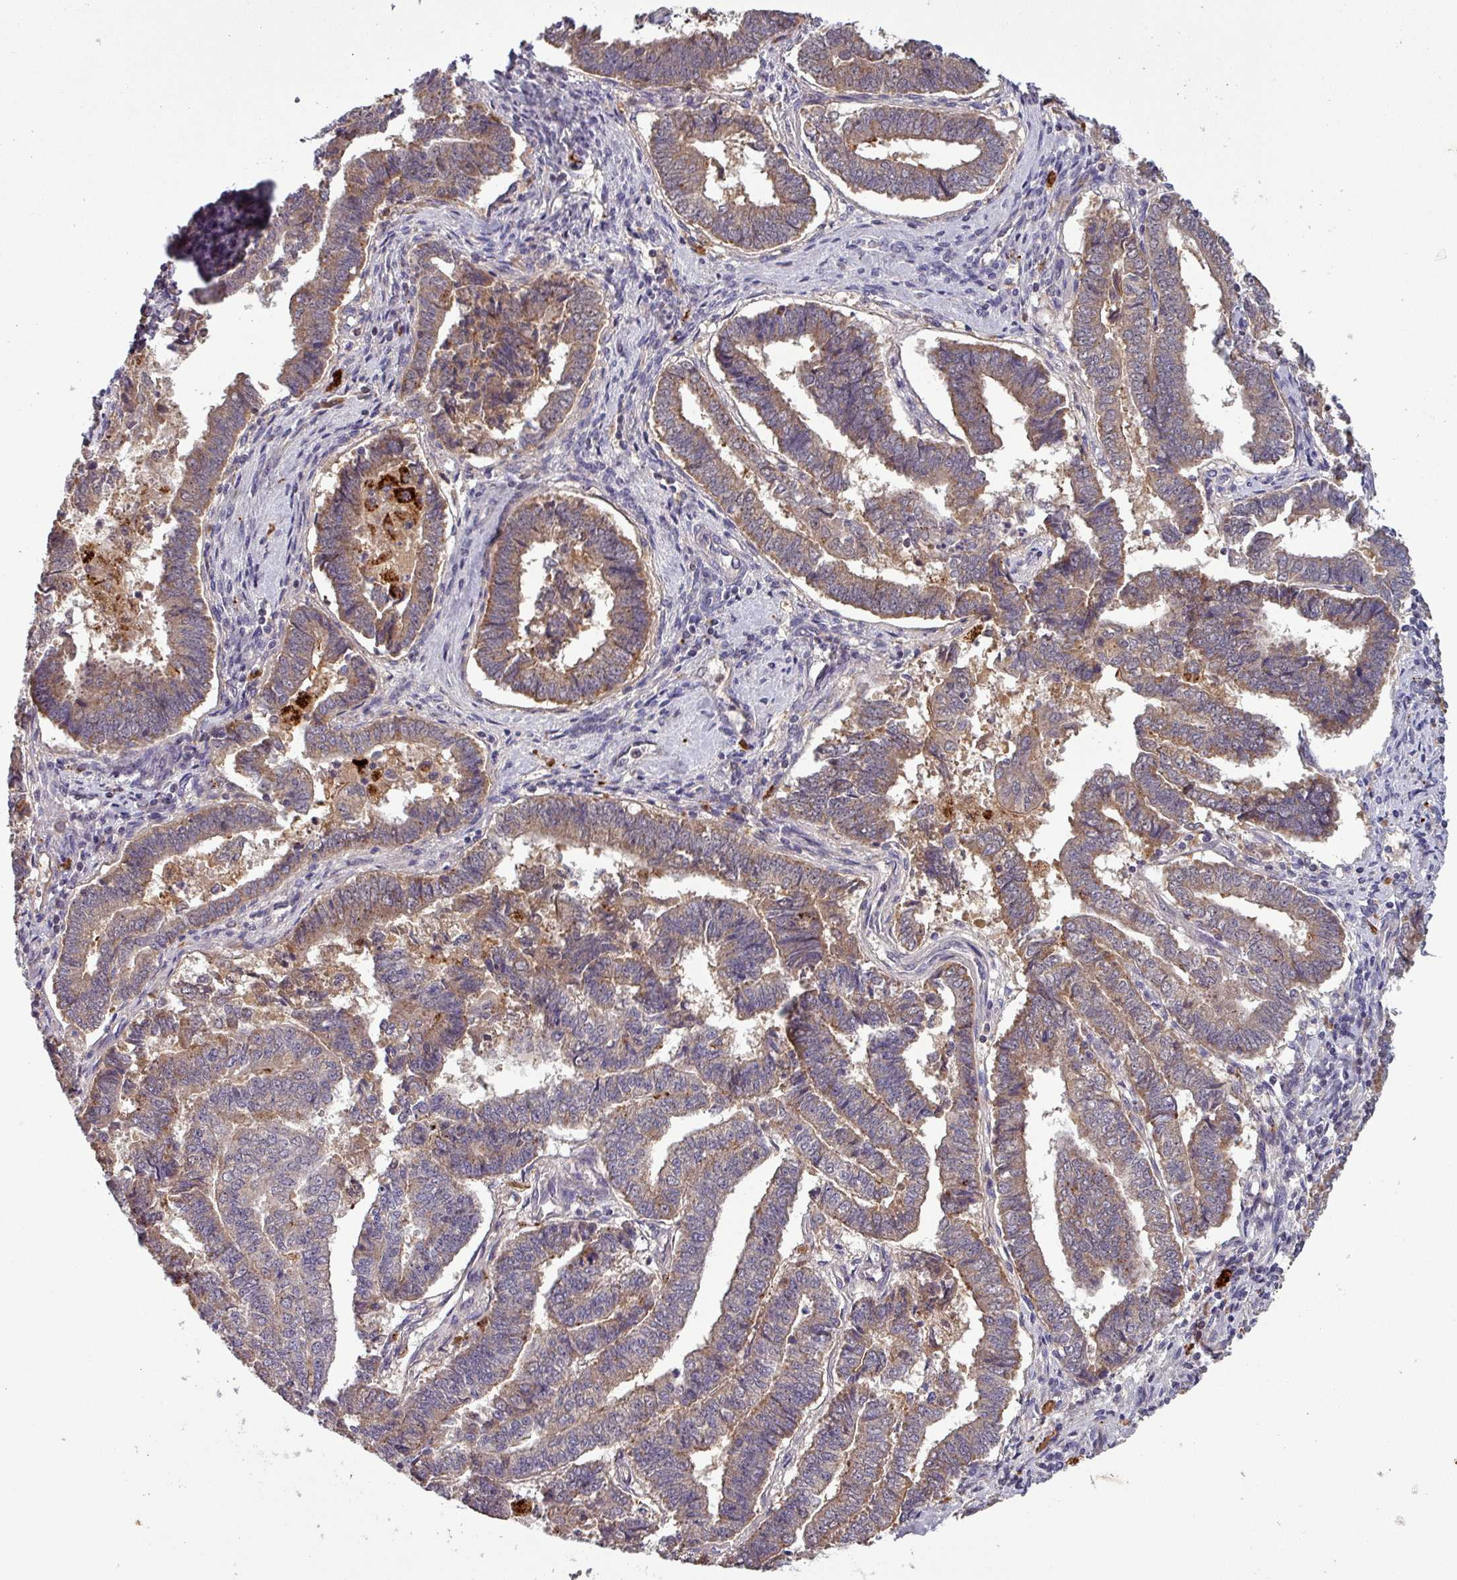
{"staining": {"intensity": "moderate", "quantity": ">75%", "location": "cytoplasmic/membranous"}, "tissue": "endometrial cancer", "cell_type": "Tumor cells", "image_type": "cancer", "snomed": [{"axis": "morphology", "description": "Adenocarcinoma, NOS"}, {"axis": "topography", "description": "Endometrium"}], "caption": "Immunohistochemistry photomicrograph of endometrial cancer (adenocarcinoma) stained for a protein (brown), which shows medium levels of moderate cytoplasmic/membranous expression in about >75% of tumor cells.", "gene": "PUS1", "patient": {"sex": "female", "age": 72}}